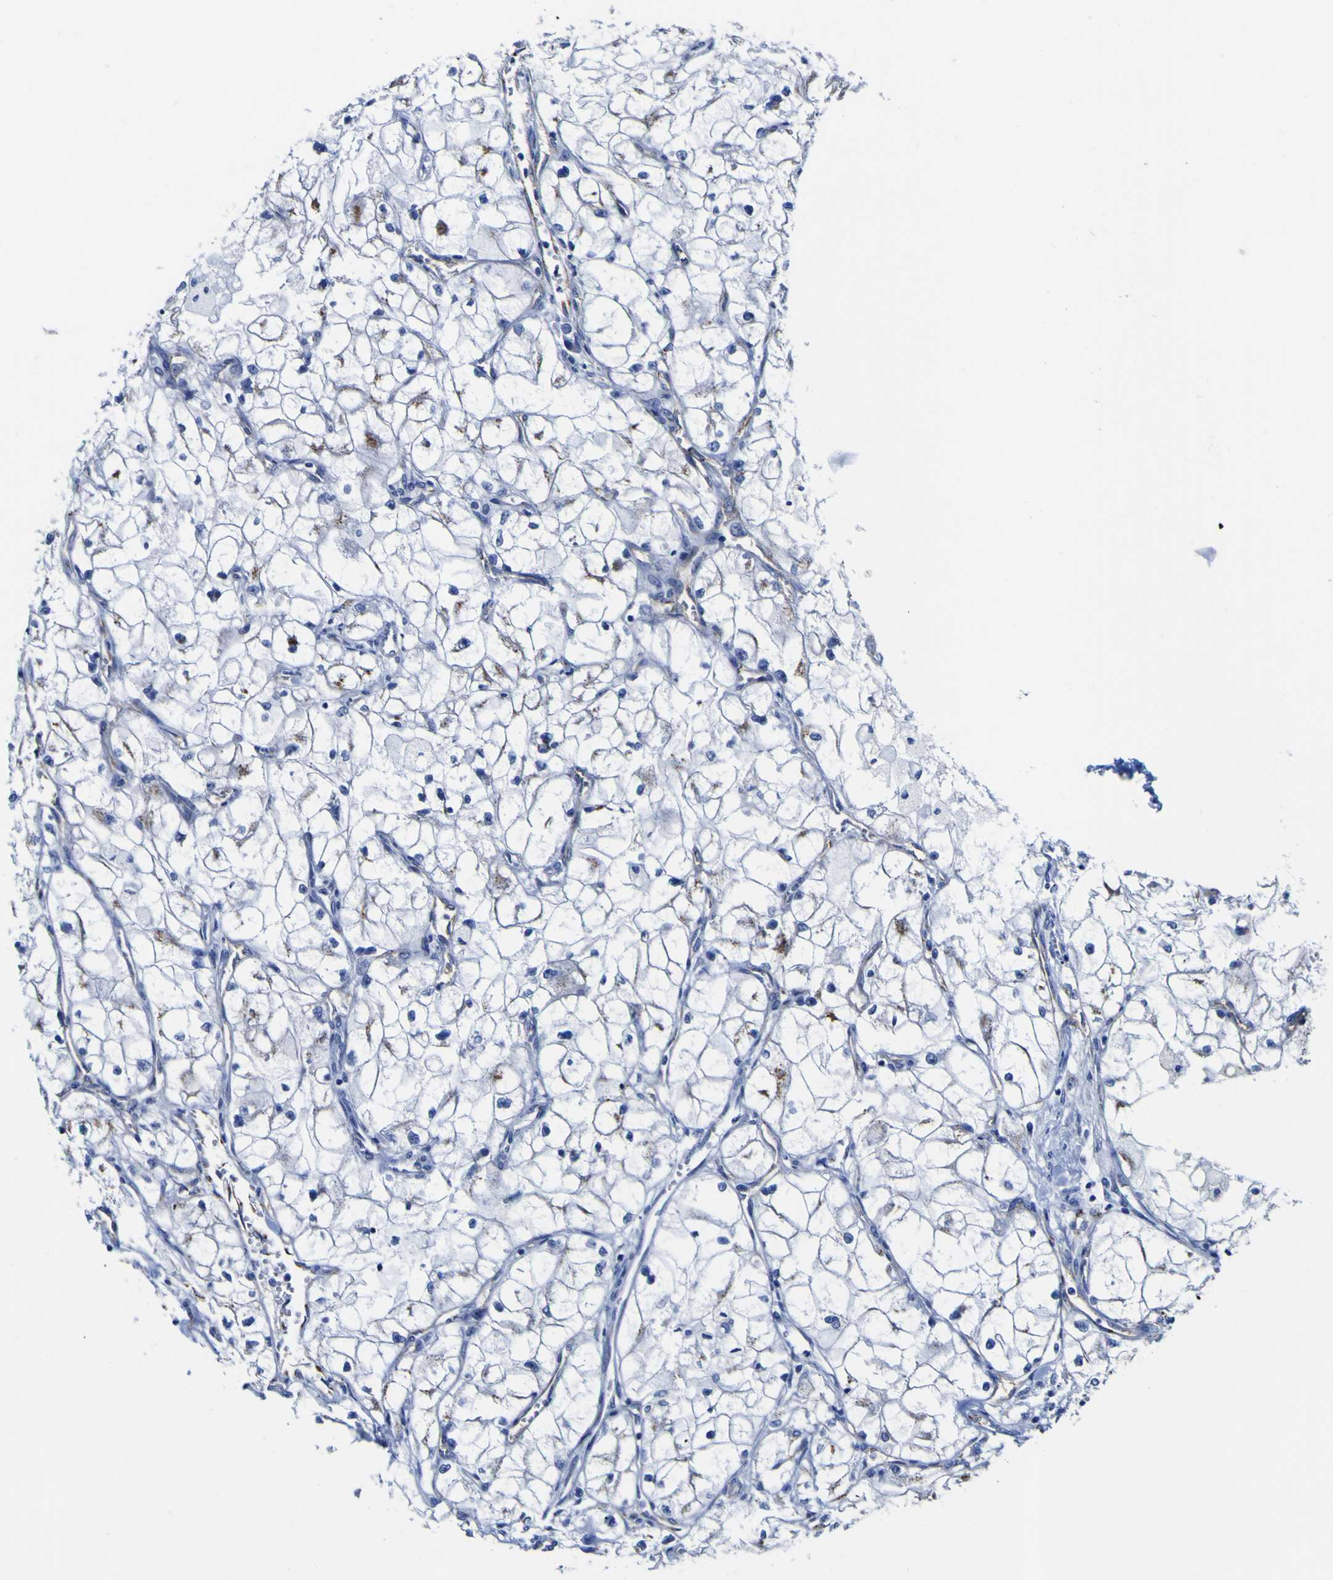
{"staining": {"intensity": "moderate", "quantity": "<25%", "location": "cytoplasmic/membranous"}, "tissue": "renal cancer", "cell_type": "Tumor cells", "image_type": "cancer", "snomed": [{"axis": "morphology", "description": "Adenocarcinoma, NOS"}, {"axis": "topography", "description": "Kidney"}], "caption": "Human renal cancer stained with a brown dye reveals moderate cytoplasmic/membranous positive expression in about <25% of tumor cells.", "gene": "GOLM1", "patient": {"sex": "female", "age": 70}}